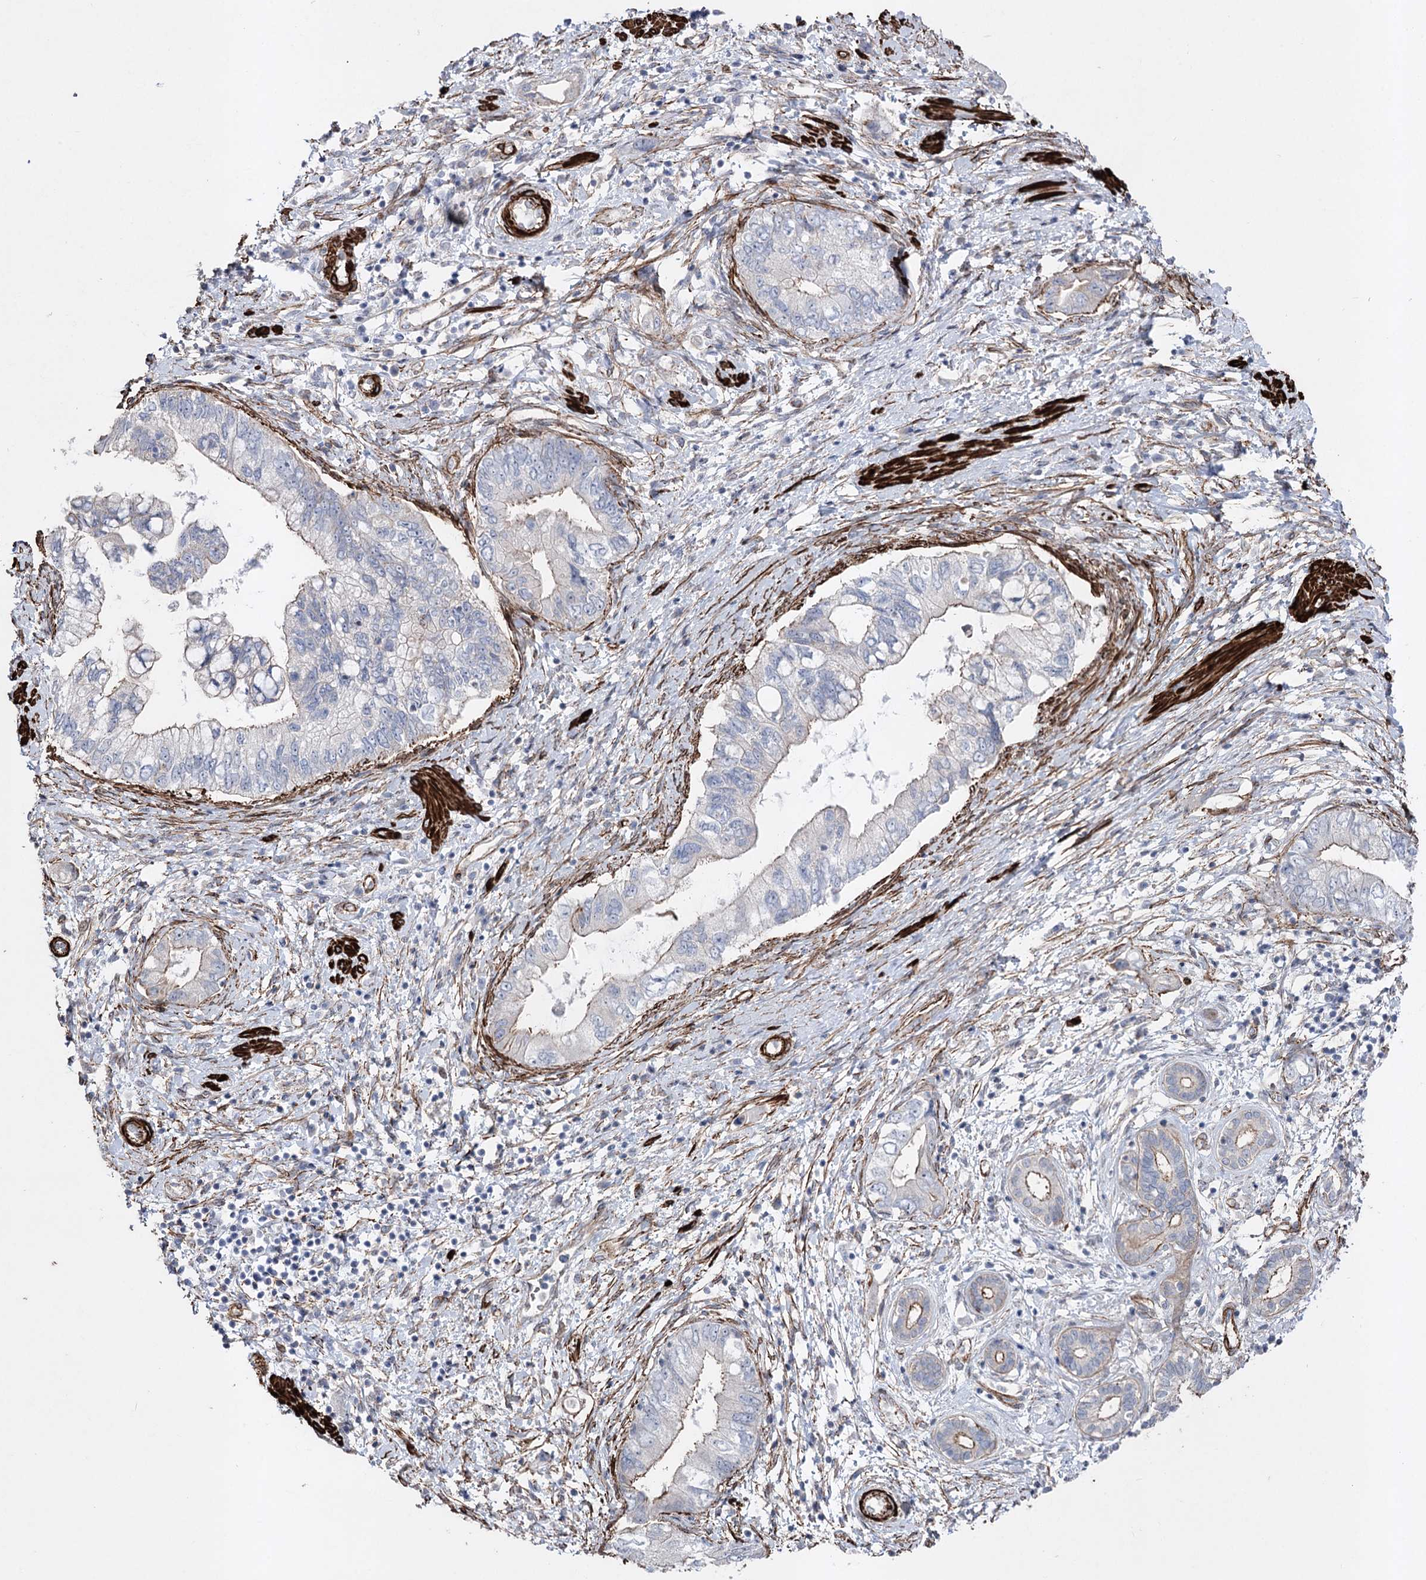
{"staining": {"intensity": "moderate", "quantity": "<25%", "location": "cytoplasmic/membranous"}, "tissue": "pancreatic cancer", "cell_type": "Tumor cells", "image_type": "cancer", "snomed": [{"axis": "morphology", "description": "Adenocarcinoma, NOS"}, {"axis": "topography", "description": "Pancreas"}], "caption": "Immunohistochemical staining of pancreatic adenocarcinoma shows low levels of moderate cytoplasmic/membranous protein expression in about <25% of tumor cells. Nuclei are stained in blue.", "gene": "ARHGAP20", "patient": {"sex": "female", "age": 73}}